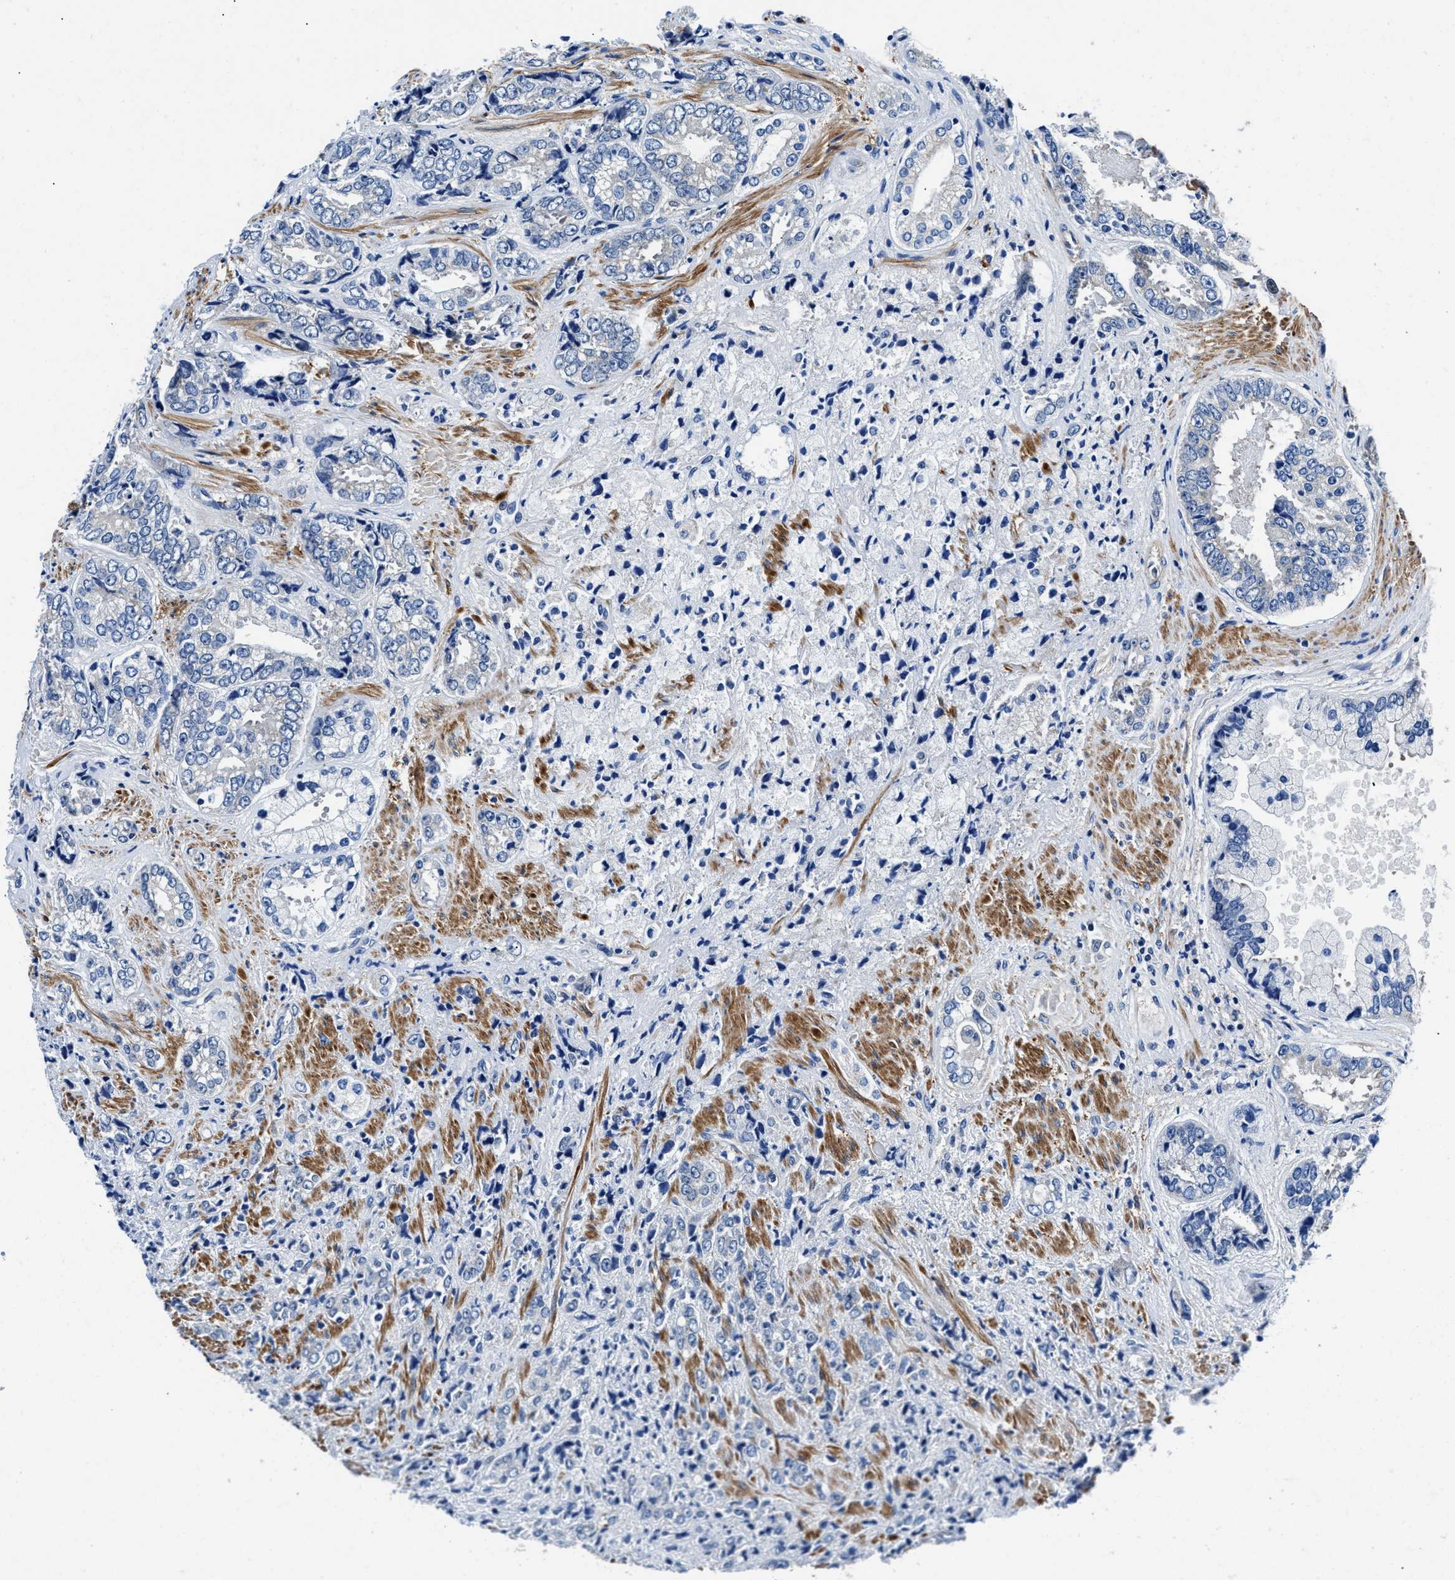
{"staining": {"intensity": "negative", "quantity": "none", "location": "none"}, "tissue": "prostate cancer", "cell_type": "Tumor cells", "image_type": "cancer", "snomed": [{"axis": "morphology", "description": "Adenocarcinoma, High grade"}, {"axis": "topography", "description": "Prostate"}], "caption": "A micrograph of human prostate cancer is negative for staining in tumor cells.", "gene": "NEU1", "patient": {"sex": "male", "age": 61}}